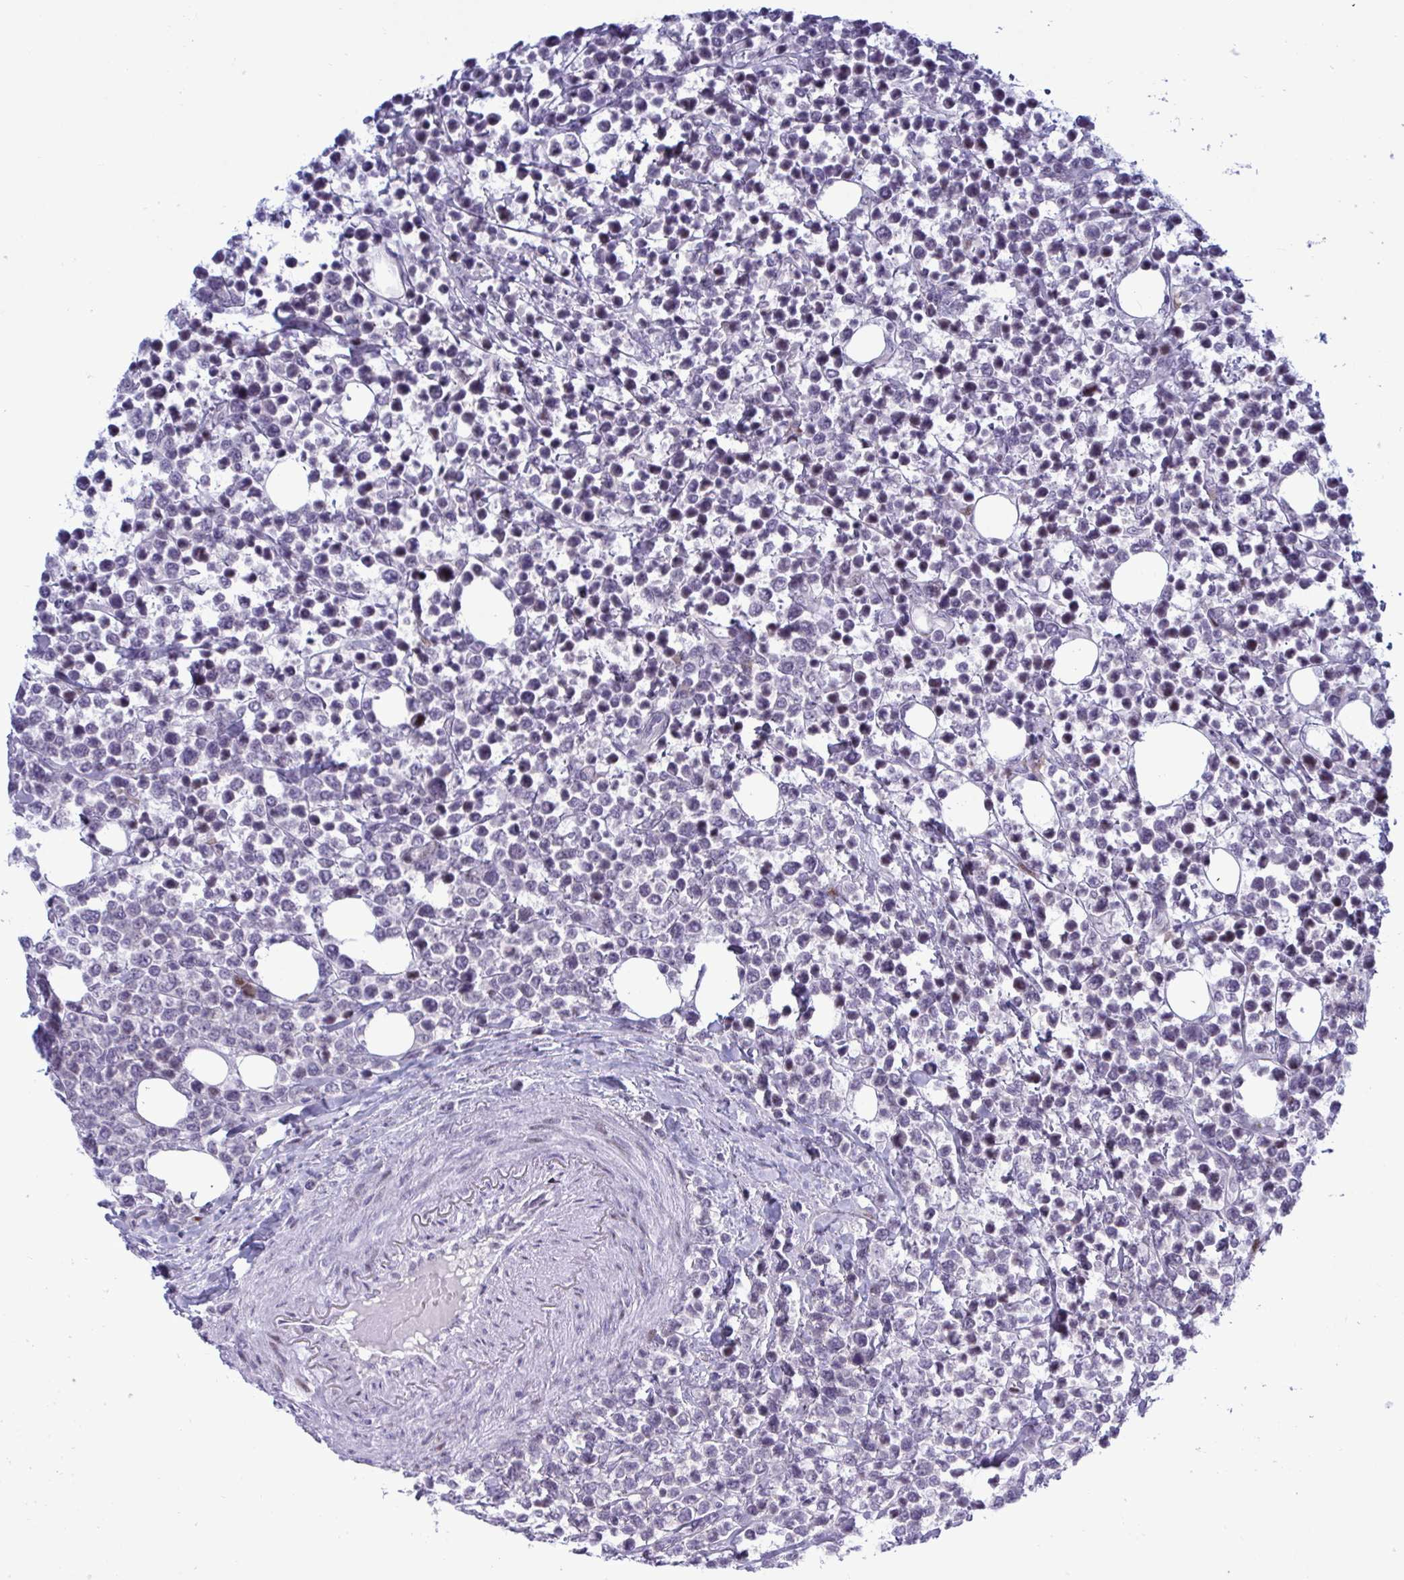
{"staining": {"intensity": "negative", "quantity": "none", "location": "none"}, "tissue": "lymphoma", "cell_type": "Tumor cells", "image_type": "cancer", "snomed": [{"axis": "morphology", "description": "Malignant lymphoma, non-Hodgkin's type, Low grade"}, {"axis": "topography", "description": "Lymph node"}], "caption": "The immunohistochemistry histopathology image has no significant staining in tumor cells of malignant lymphoma, non-Hodgkin's type (low-grade) tissue.", "gene": "TAB1", "patient": {"sex": "male", "age": 60}}